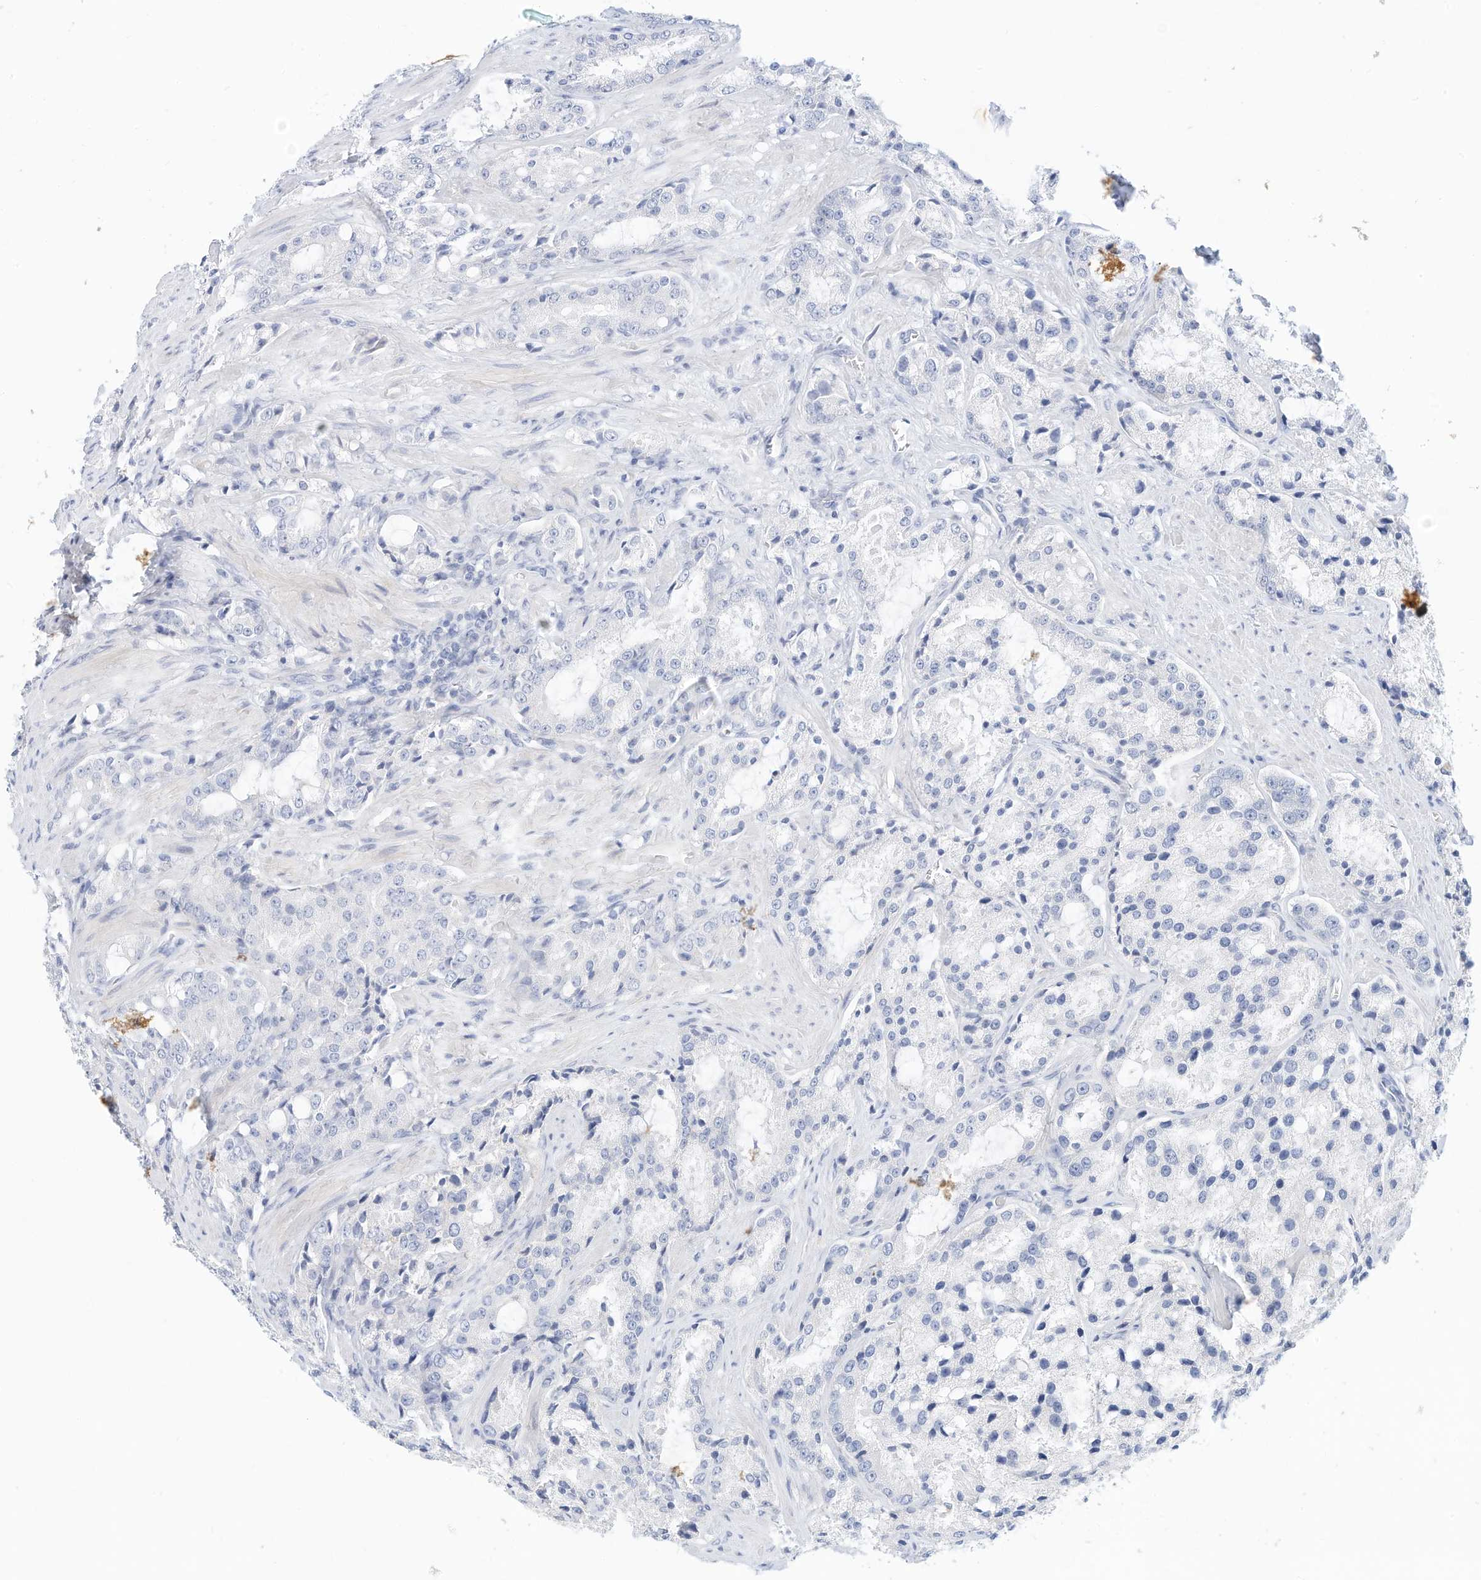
{"staining": {"intensity": "negative", "quantity": "none", "location": "none"}, "tissue": "prostate cancer", "cell_type": "Tumor cells", "image_type": "cancer", "snomed": [{"axis": "morphology", "description": "Adenocarcinoma, High grade"}, {"axis": "topography", "description": "Prostate"}], "caption": "DAB immunohistochemical staining of adenocarcinoma (high-grade) (prostate) displays no significant expression in tumor cells.", "gene": "SPOCD1", "patient": {"sex": "male", "age": 66}}